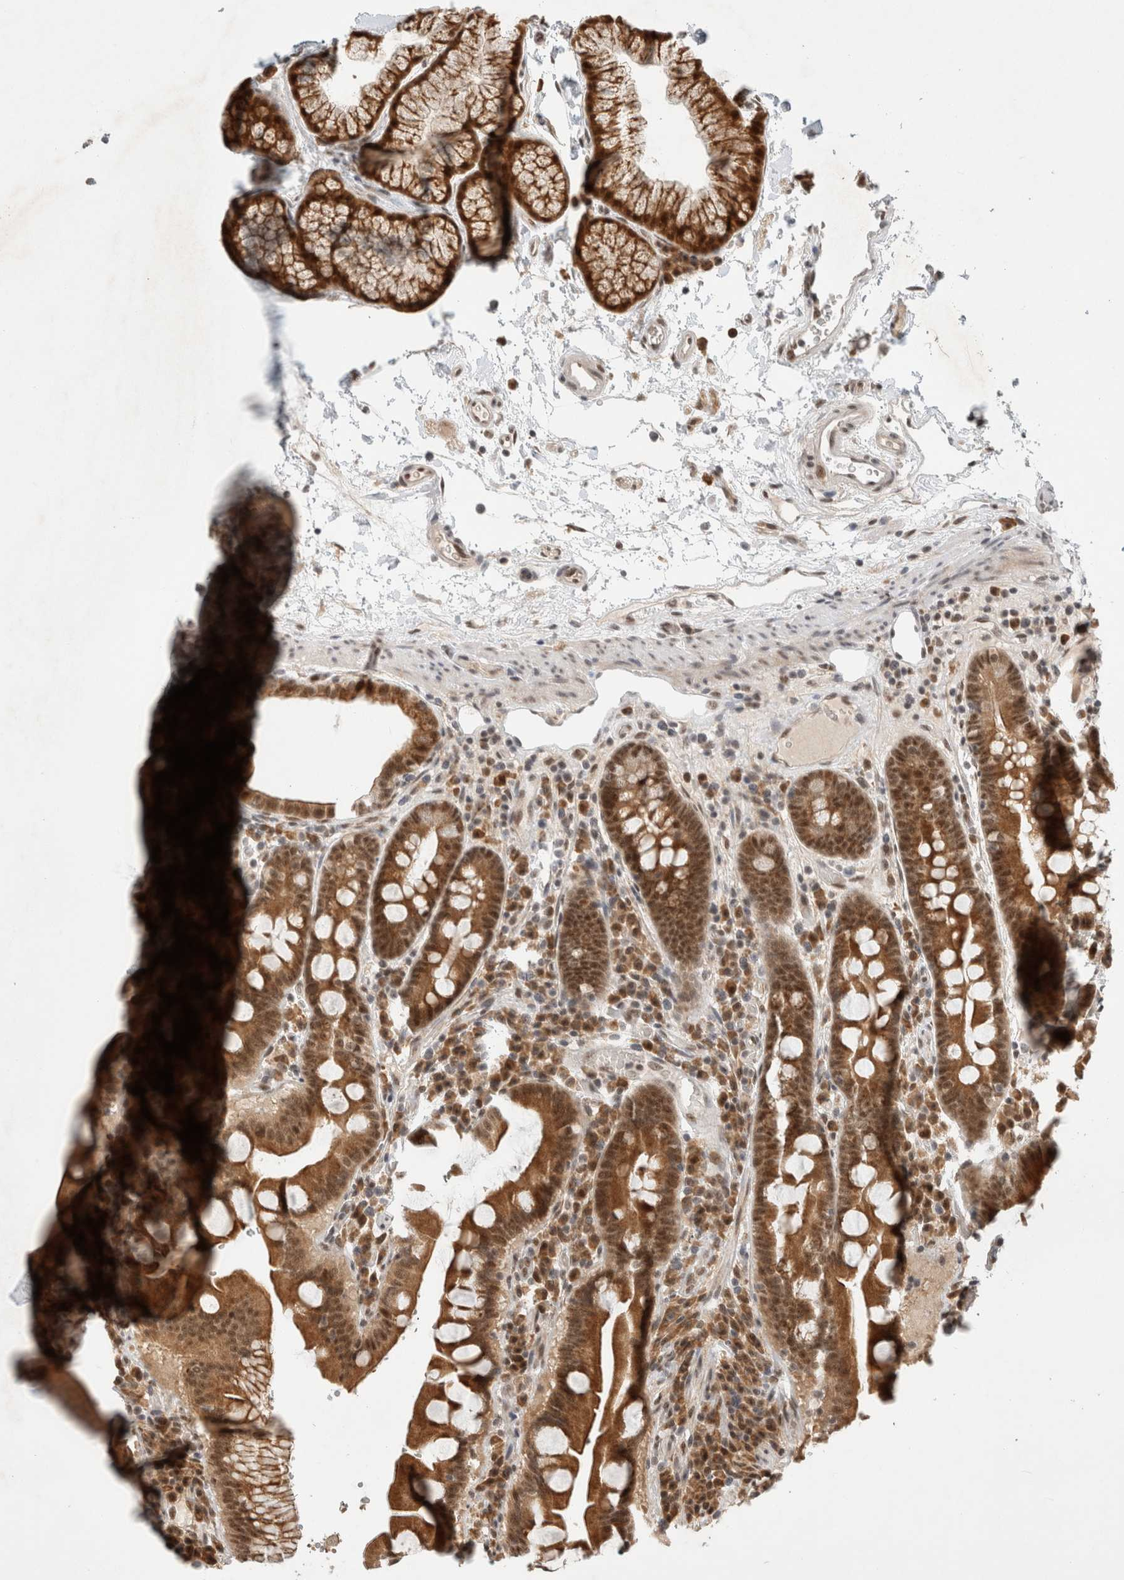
{"staining": {"intensity": "strong", "quantity": ">75%", "location": "cytoplasmic/membranous,nuclear"}, "tissue": "duodenum", "cell_type": "Glandular cells", "image_type": "normal", "snomed": [{"axis": "morphology", "description": "Normal tissue, NOS"}, {"axis": "topography", "description": "Duodenum"}], "caption": "This is a photomicrograph of IHC staining of benign duodenum, which shows strong staining in the cytoplasmic/membranous,nuclear of glandular cells.", "gene": "NCAPG2", "patient": {"sex": "male", "age": 54}}